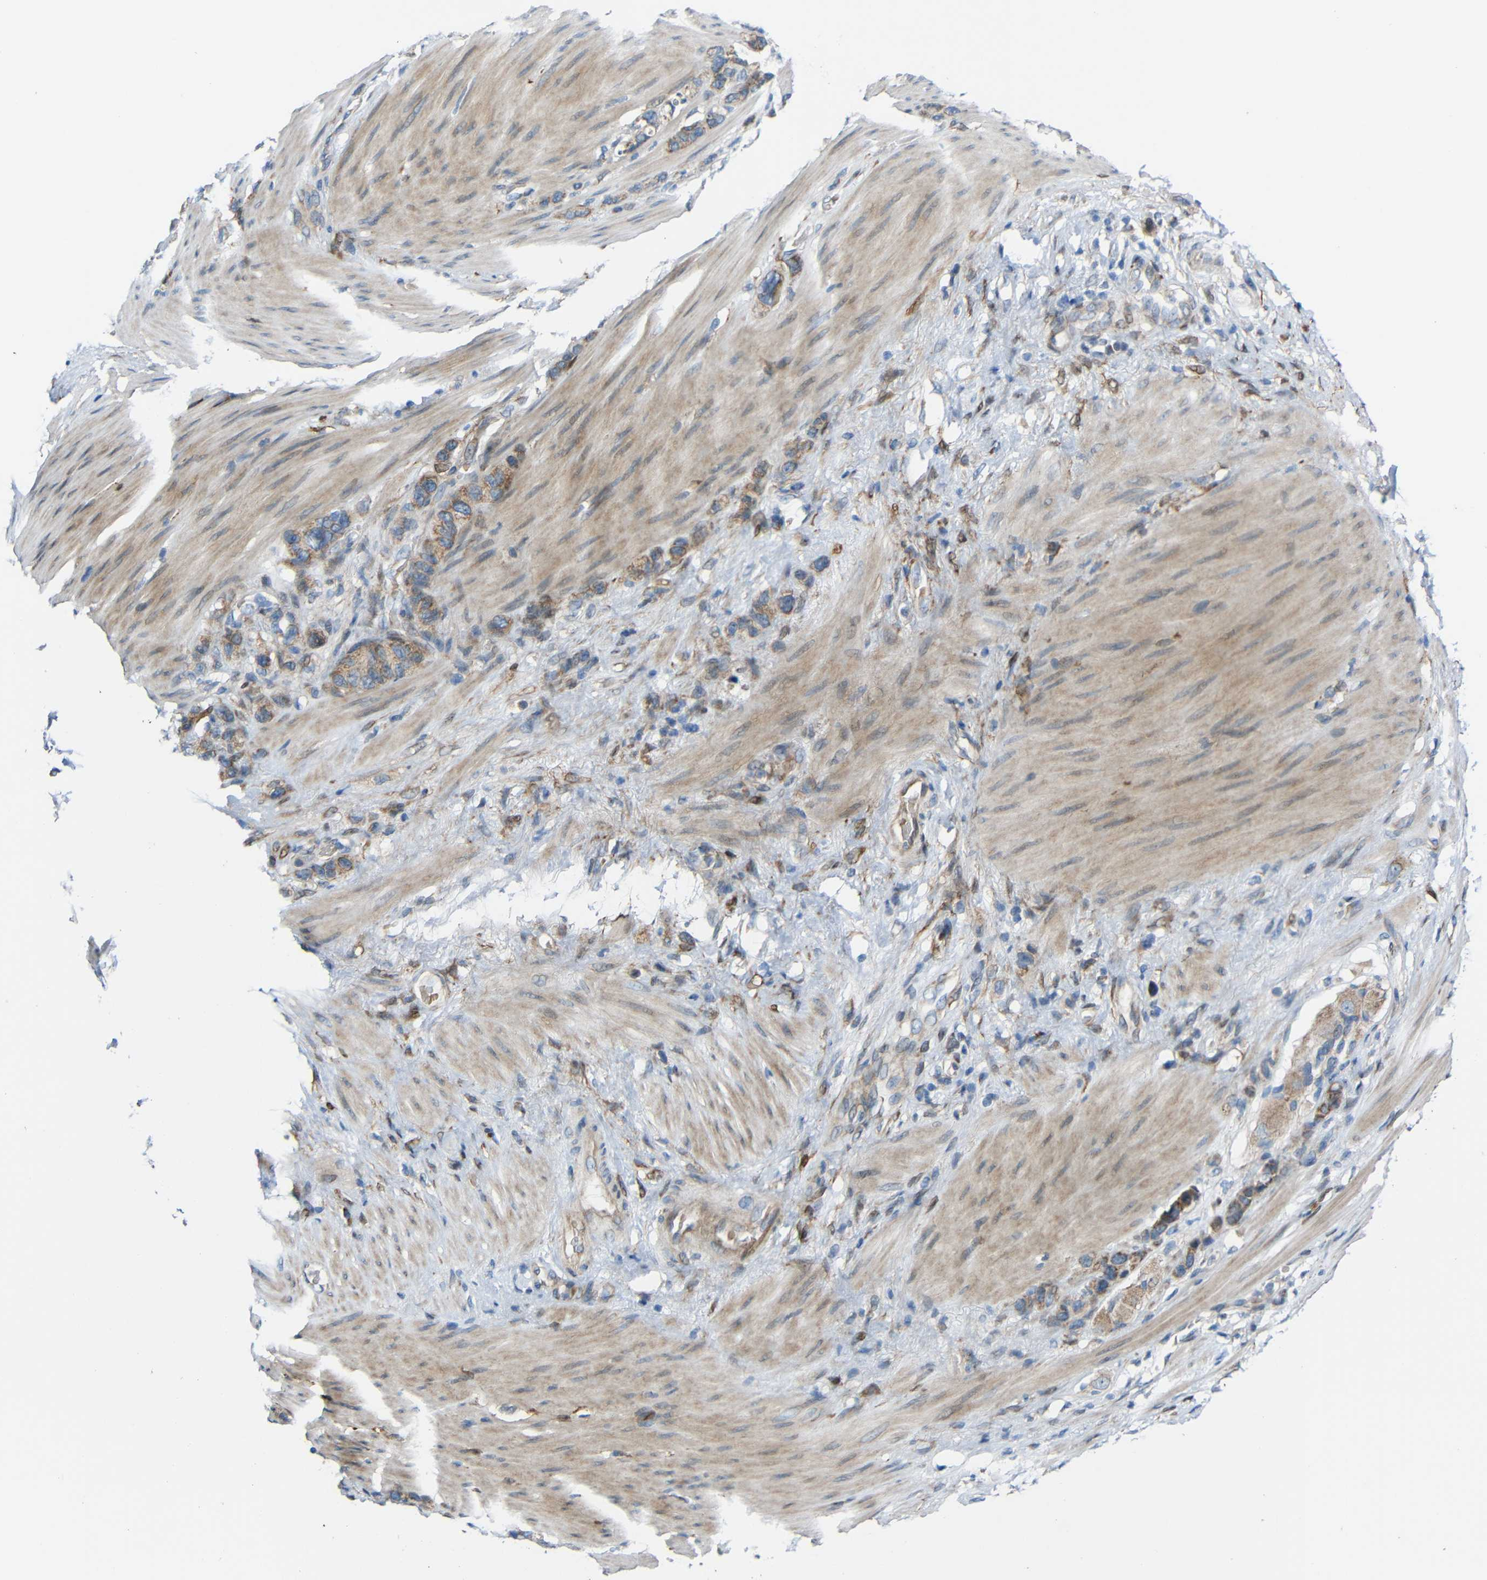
{"staining": {"intensity": "weak", "quantity": ">75%", "location": "cytoplasmic/membranous"}, "tissue": "stomach cancer", "cell_type": "Tumor cells", "image_type": "cancer", "snomed": [{"axis": "morphology", "description": "Adenocarcinoma, NOS"}, {"axis": "morphology", "description": "Adenocarcinoma, High grade"}, {"axis": "topography", "description": "Stomach, upper"}, {"axis": "topography", "description": "Stomach, lower"}], "caption": "Protein analysis of stomach adenocarcinoma tissue displays weak cytoplasmic/membranous staining in about >75% of tumor cells. (DAB (3,3'-diaminobenzidine) IHC, brown staining for protein, blue staining for nuclei).", "gene": "TMEM25", "patient": {"sex": "female", "age": 65}}